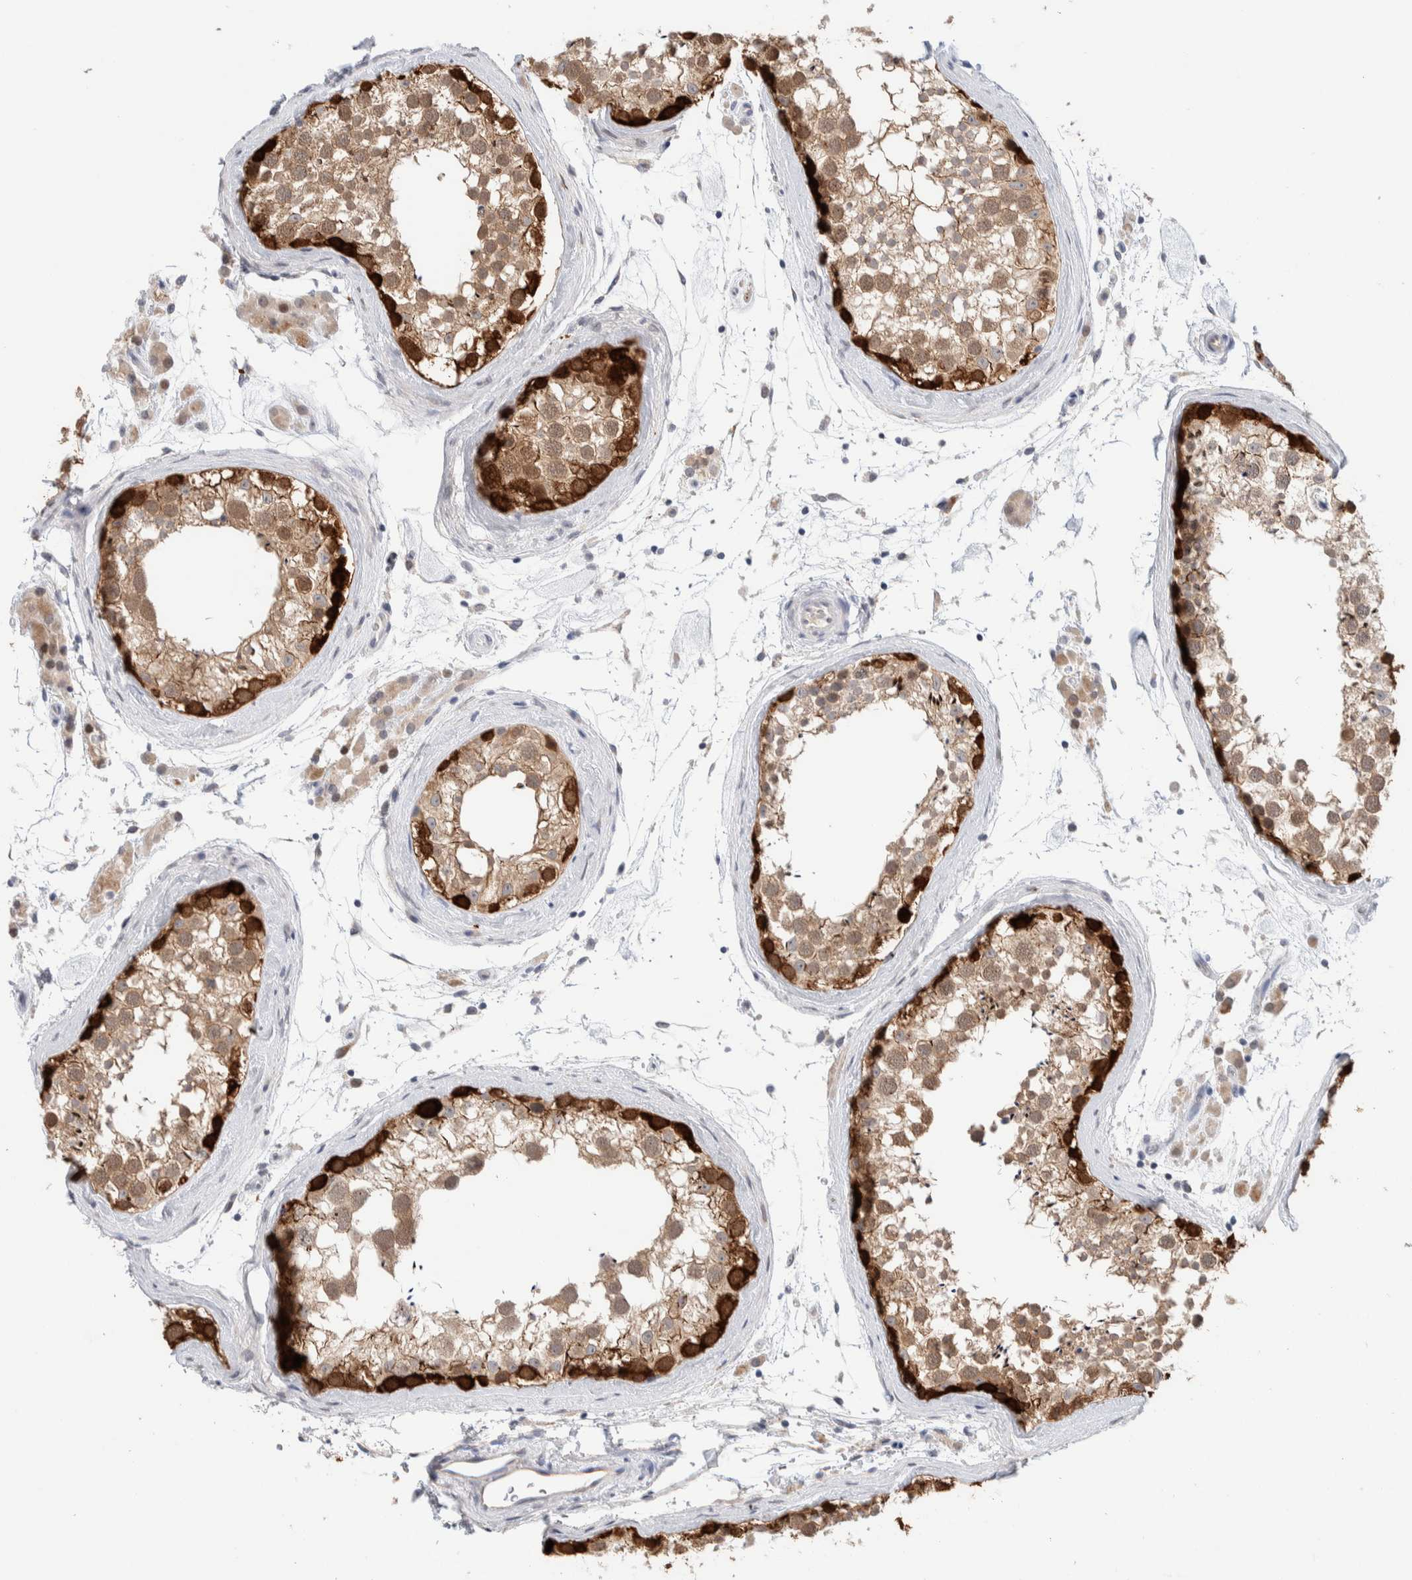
{"staining": {"intensity": "strong", "quantity": "<25%", "location": "cytoplasmic/membranous"}, "tissue": "testis", "cell_type": "Cells in seminiferous ducts", "image_type": "normal", "snomed": [{"axis": "morphology", "description": "Normal tissue, NOS"}, {"axis": "topography", "description": "Testis"}], "caption": "Protein analysis of unremarkable testis displays strong cytoplasmic/membranous positivity in about <25% of cells in seminiferous ducts.", "gene": "DNAJB6", "patient": {"sex": "male", "age": 46}}